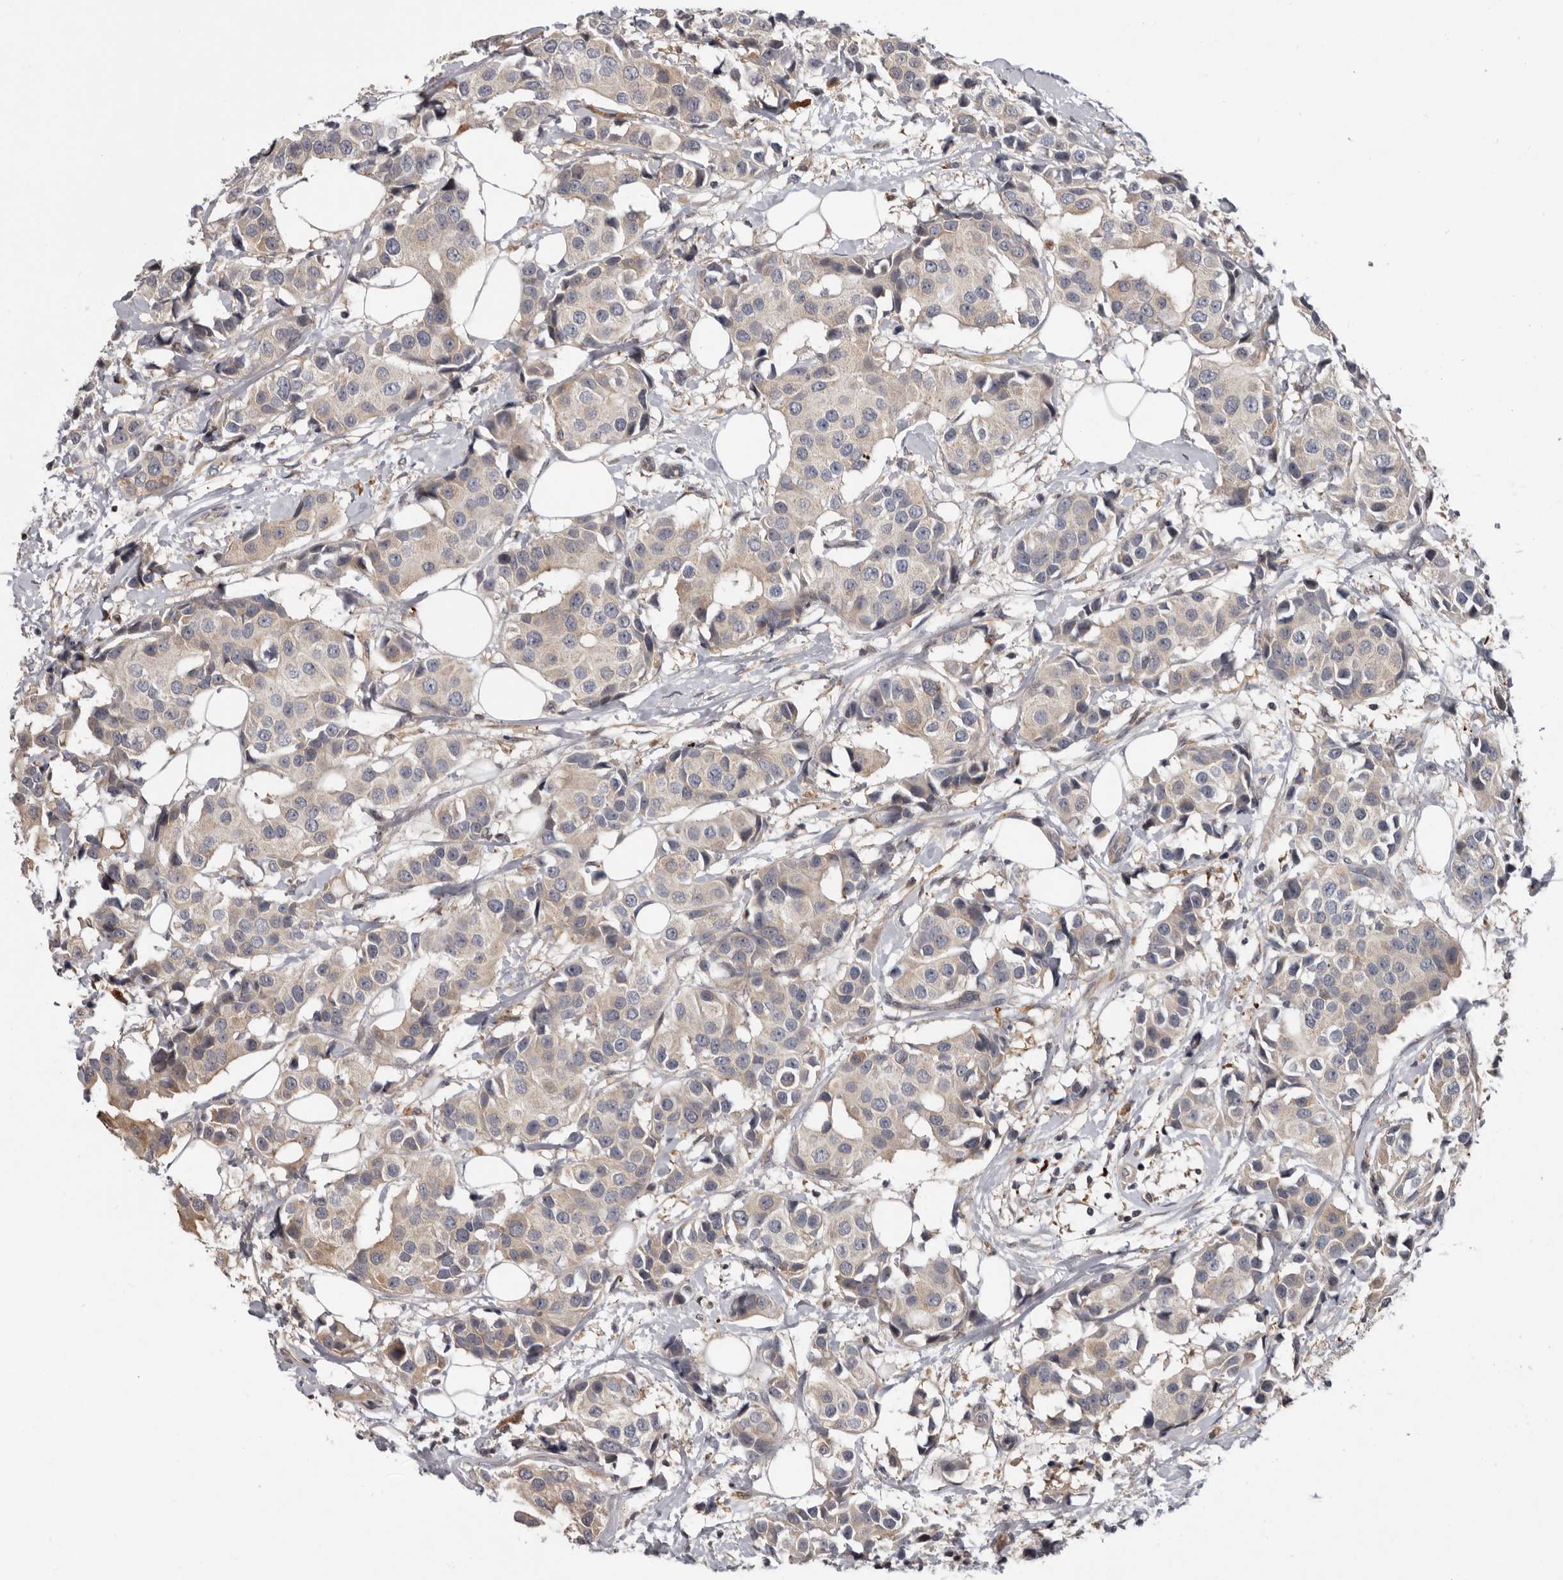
{"staining": {"intensity": "moderate", "quantity": ">75%", "location": "cytoplasmic/membranous"}, "tissue": "breast cancer", "cell_type": "Tumor cells", "image_type": "cancer", "snomed": [{"axis": "morphology", "description": "Normal tissue, NOS"}, {"axis": "morphology", "description": "Duct carcinoma"}, {"axis": "topography", "description": "Breast"}], "caption": "This photomicrograph reveals breast intraductal carcinoma stained with immunohistochemistry to label a protein in brown. The cytoplasmic/membranous of tumor cells show moderate positivity for the protein. Nuclei are counter-stained blue.", "gene": "FGFR4", "patient": {"sex": "female", "age": 39}}